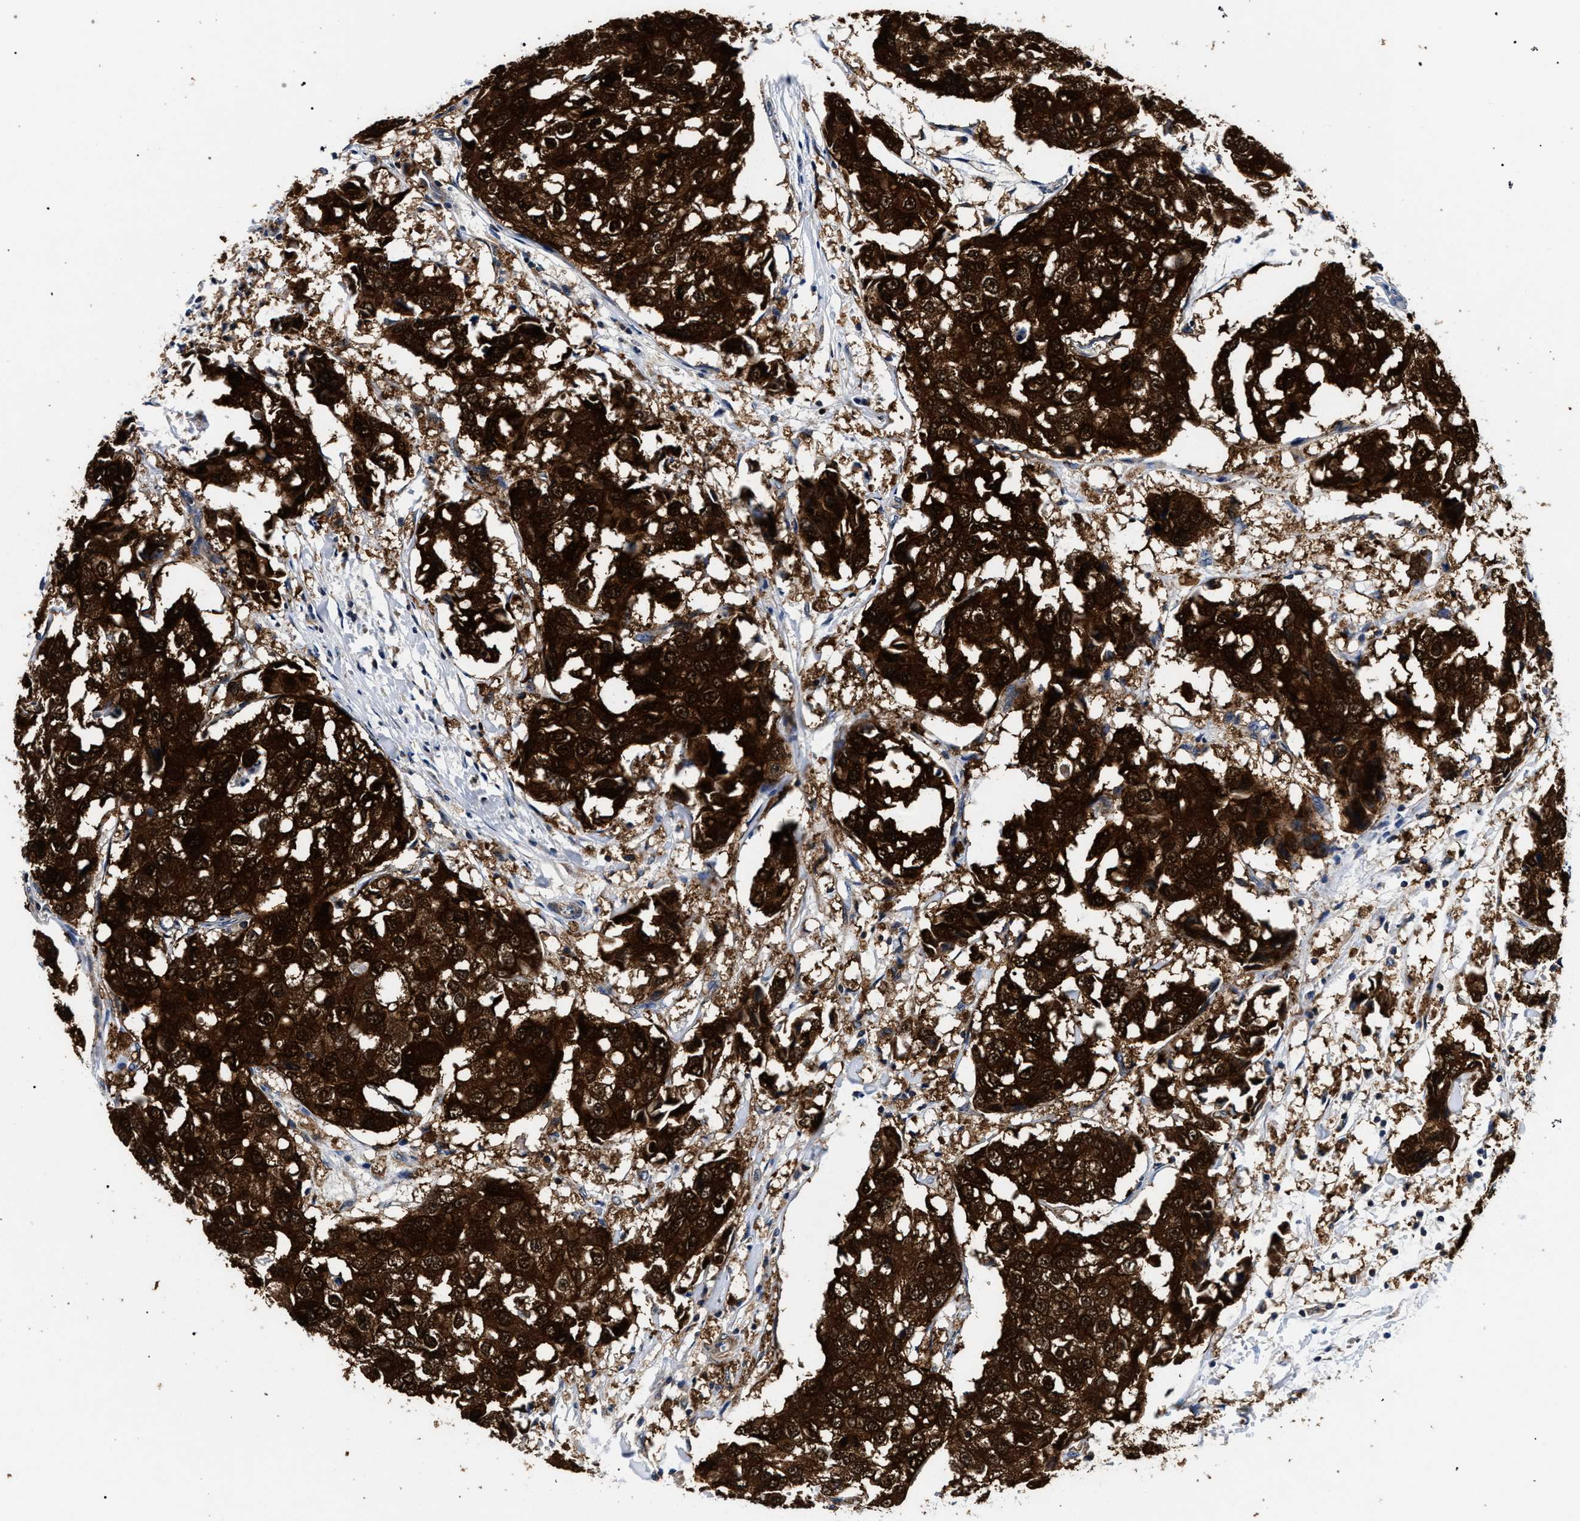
{"staining": {"intensity": "strong", "quantity": ">75%", "location": "cytoplasmic/membranous"}, "tissue": "breast cancer", "cell_type": "Tumor cells", "image_type": "cancer", "snomed": [{"axis": "morphology", "description": "Duct carcinoma"}, {"axis": "topography", "description": "Breast"}], "caption": "Protein analysis of breast invasive ductal carcinoma tissue shows strong cytoplasmic/membranous positivity in approximately >75% of tumor cells.", "gene": "LASP1", "patient": {"sex": "female", "age": 27}}